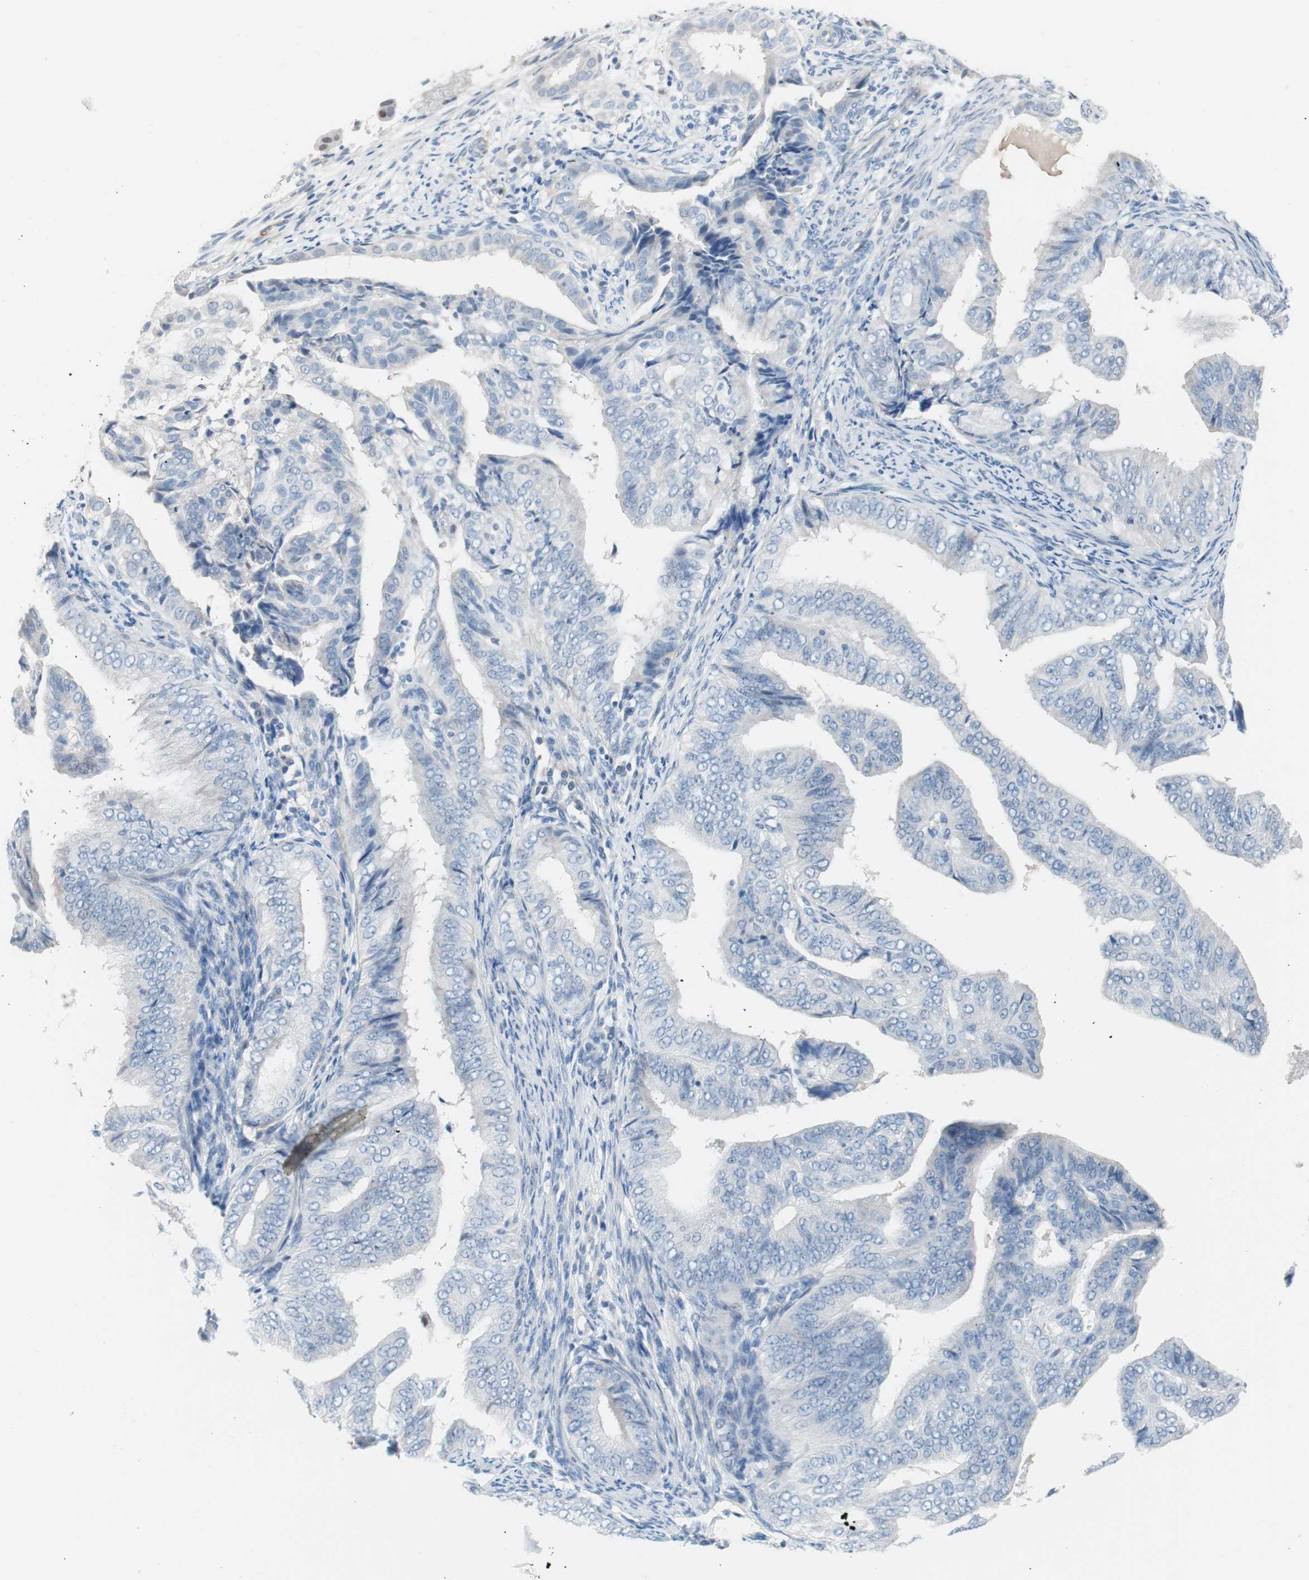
{"staining": {"intensity": "negative", "quantity": "none", "location": "none"}, "tissue": "endometrial cancer", "cell_type": "Tumor cells", "image_type": "cancer", "snomed": [{"axis": "morphology", "description": "Adenocarcinoma, NOS"}, {"axis": "topography", "description": "Endometrium"}], "caption": "Endometrial adenocarcinoma stained for a protein using immunohistochemistry (IHC) exhibits no staining tumor cells.", "gene": "FOSL1", "patient": {"sex": "female", "age": 58}}